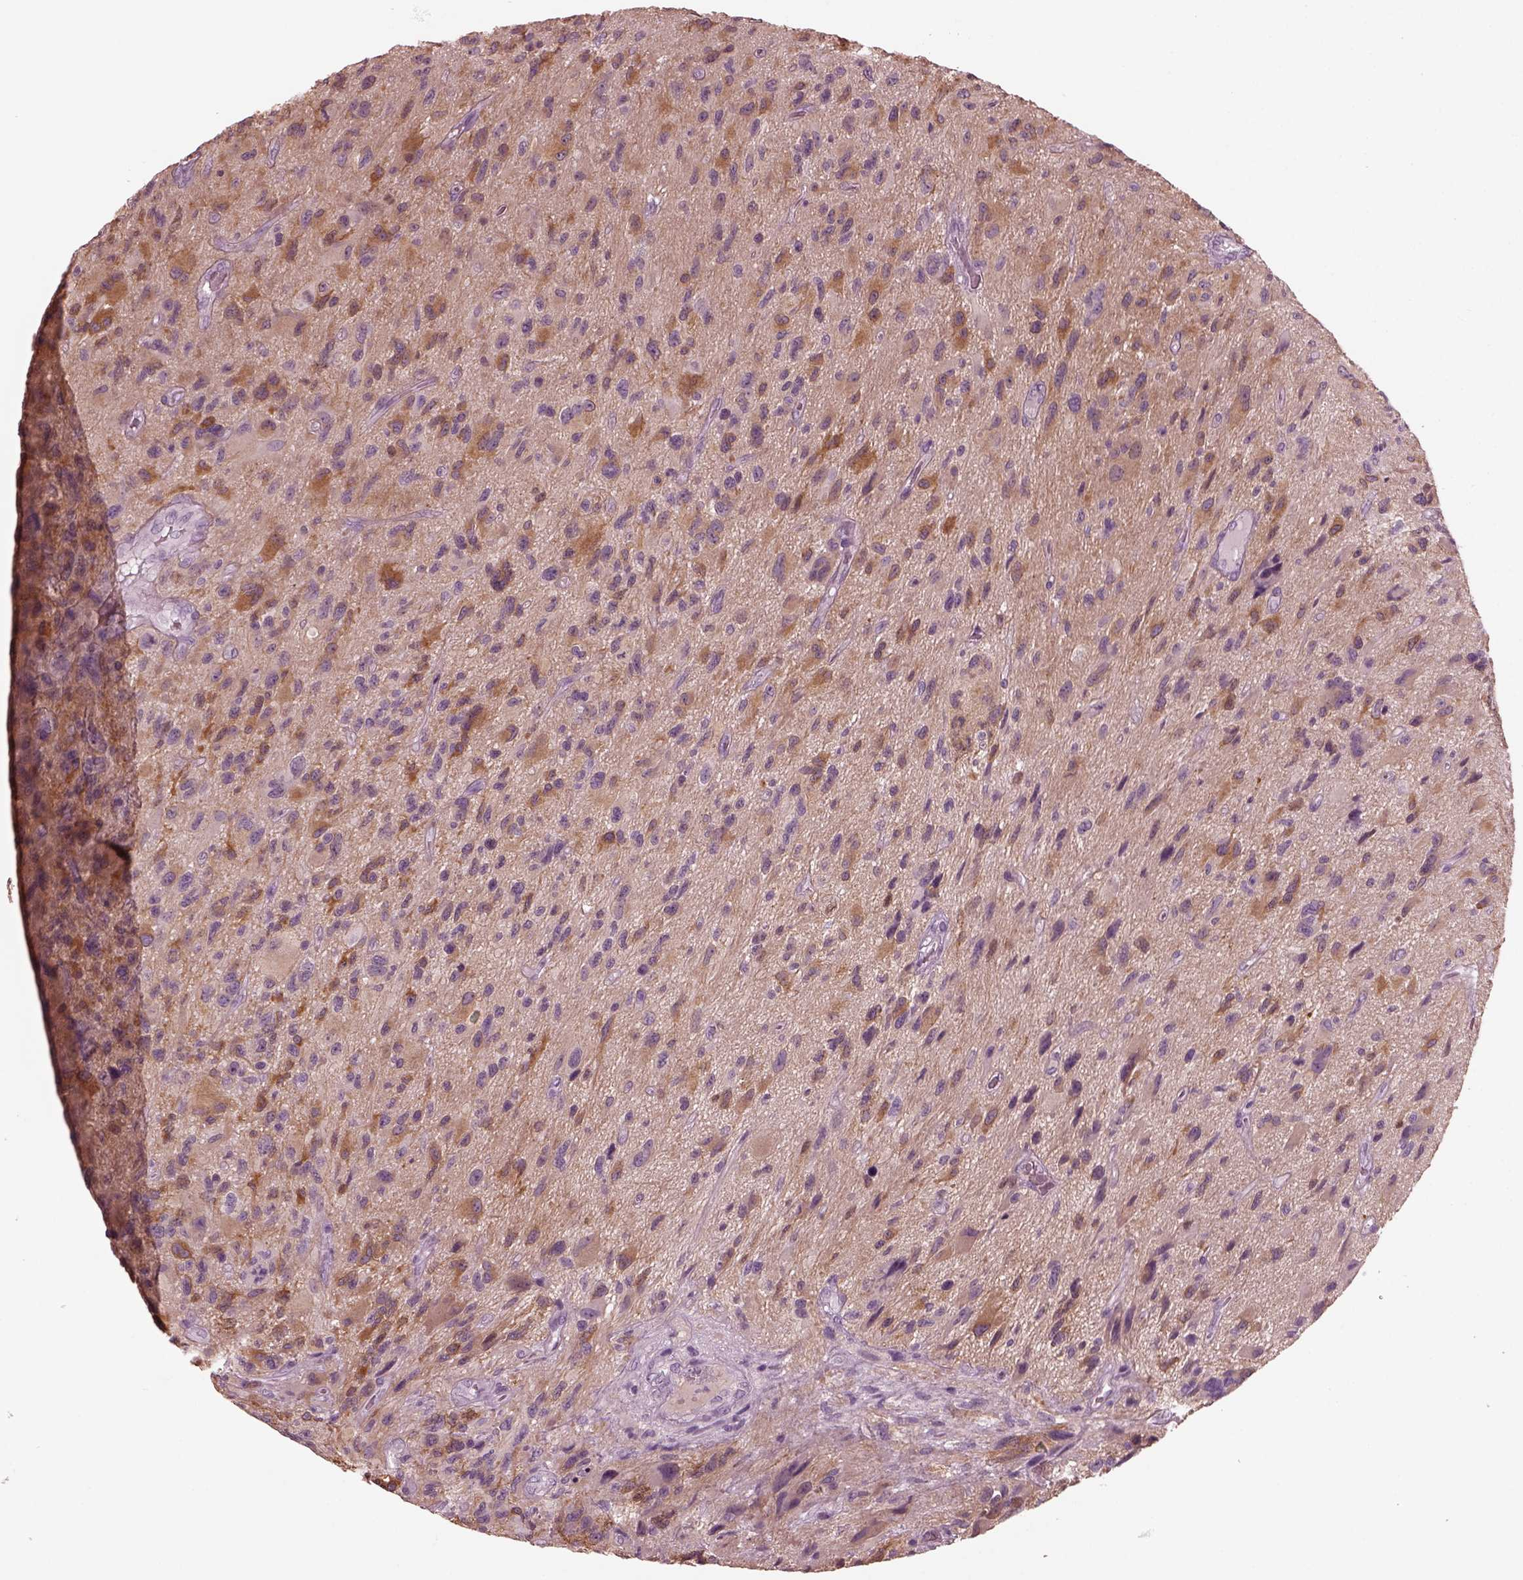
{"staining": {"intensity": "strong", "quantity": ">75%", "location": "cytoplasmic/membranous"}, "tissue": "glioma", "cell_type": "Tumor cells", "image_type": "cancer", "snomed": [{"axis": "morphology", "description": "Glioma, malignant, NOS"}, {"axis": "morphology", "description": "Glioma, malignant, High grade"}, {"axis": "topography", "description": "Brain"}], "caption": "Glioma stained with IHC shows strong cytoplasmic/membranous positivity in about >75% of tumor cells.", "gene": "GRM6", "patient": {"sex": "female", "age": 71}}